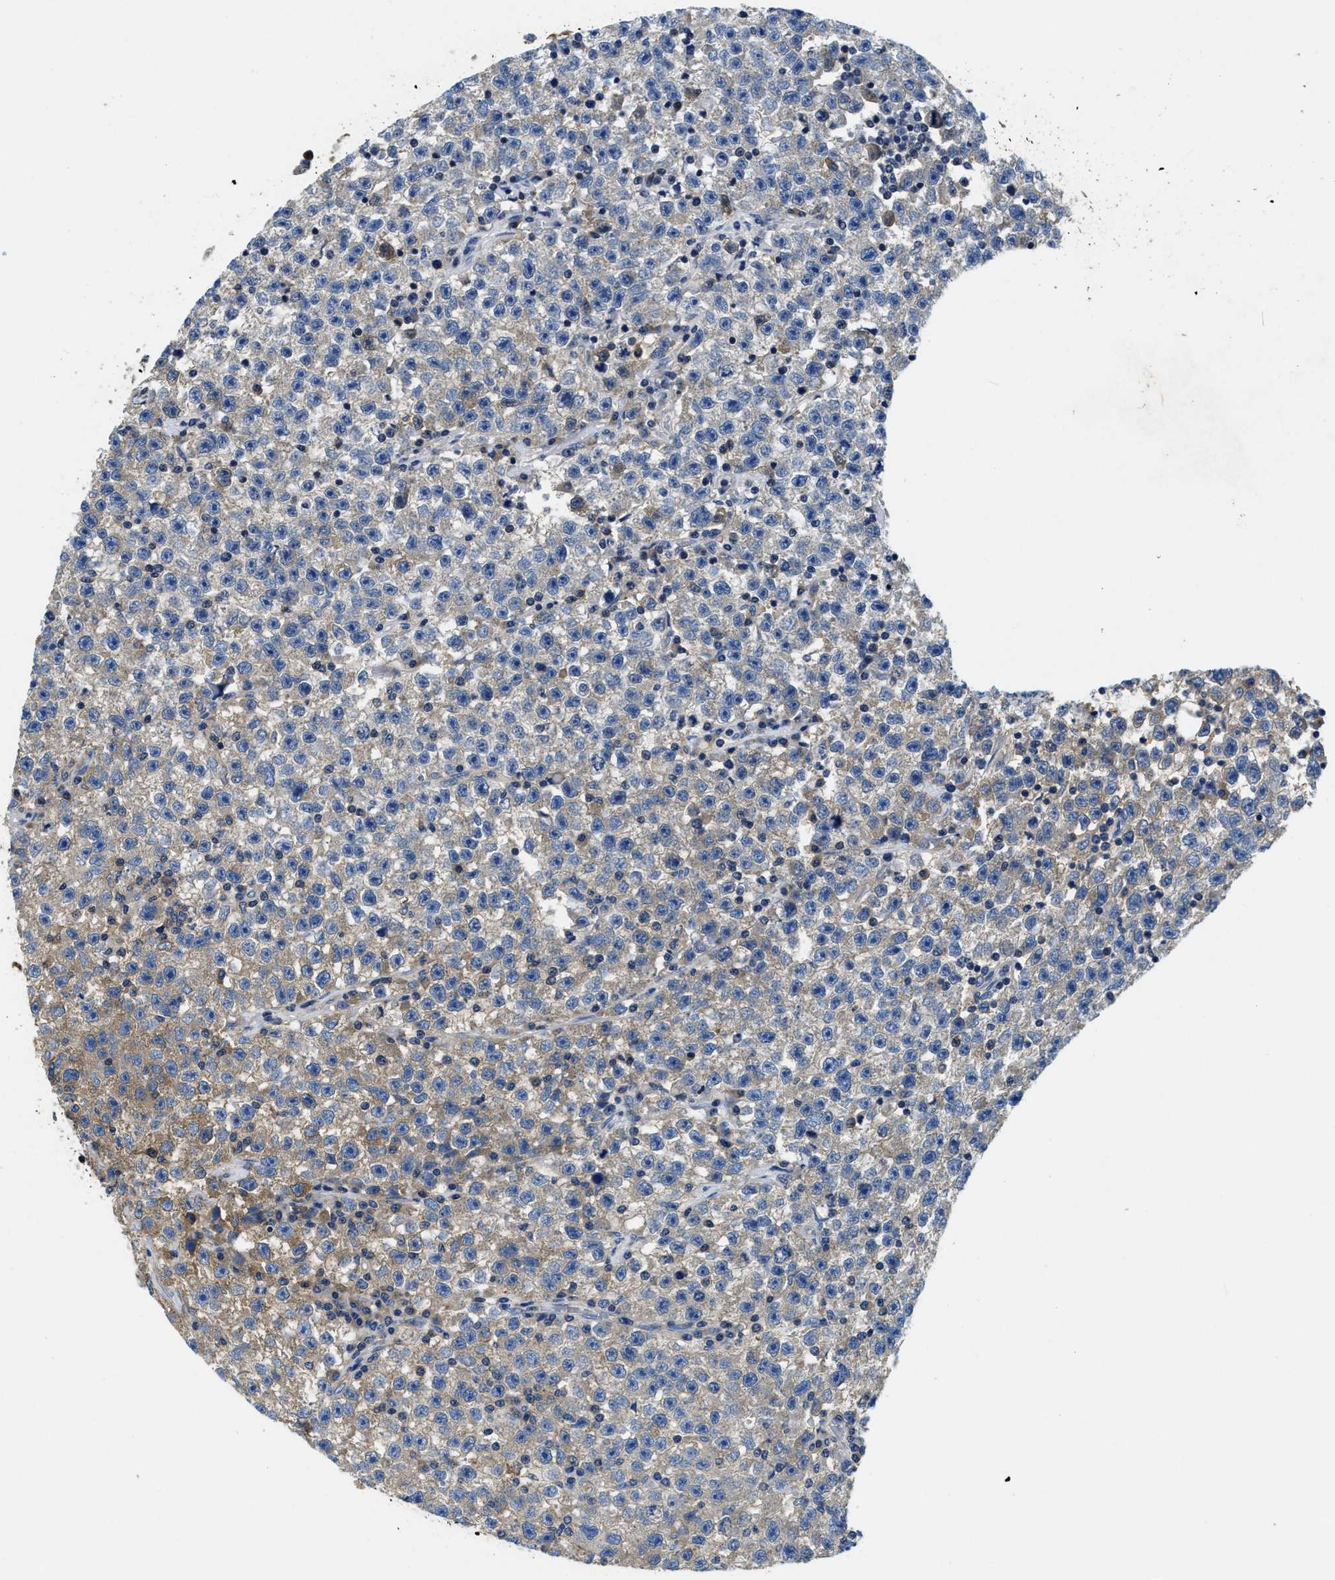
{"staining": {"intensity": "strong", "quantity": "25%-75%", "location": "cytoplasmic/membranous"}, "tissue": "testis cancer", "cell_type": "Tumor cells", "image_type": "cancer", "snomed": [{"axis": "morphology", "description": "Seminoma, NOS"}, {"axis": "topography", "description": "Testis"}], "caption": "Immunohistochemical staining of testis cancer (seminoma) reveals high levels of strong cytoplasmic/membranous protein expression in about 25%-75% of tumor cells. Nuclei are stained in blue.", "gene": "STAT2", "patient": {"sex": "male", "age": 22}}